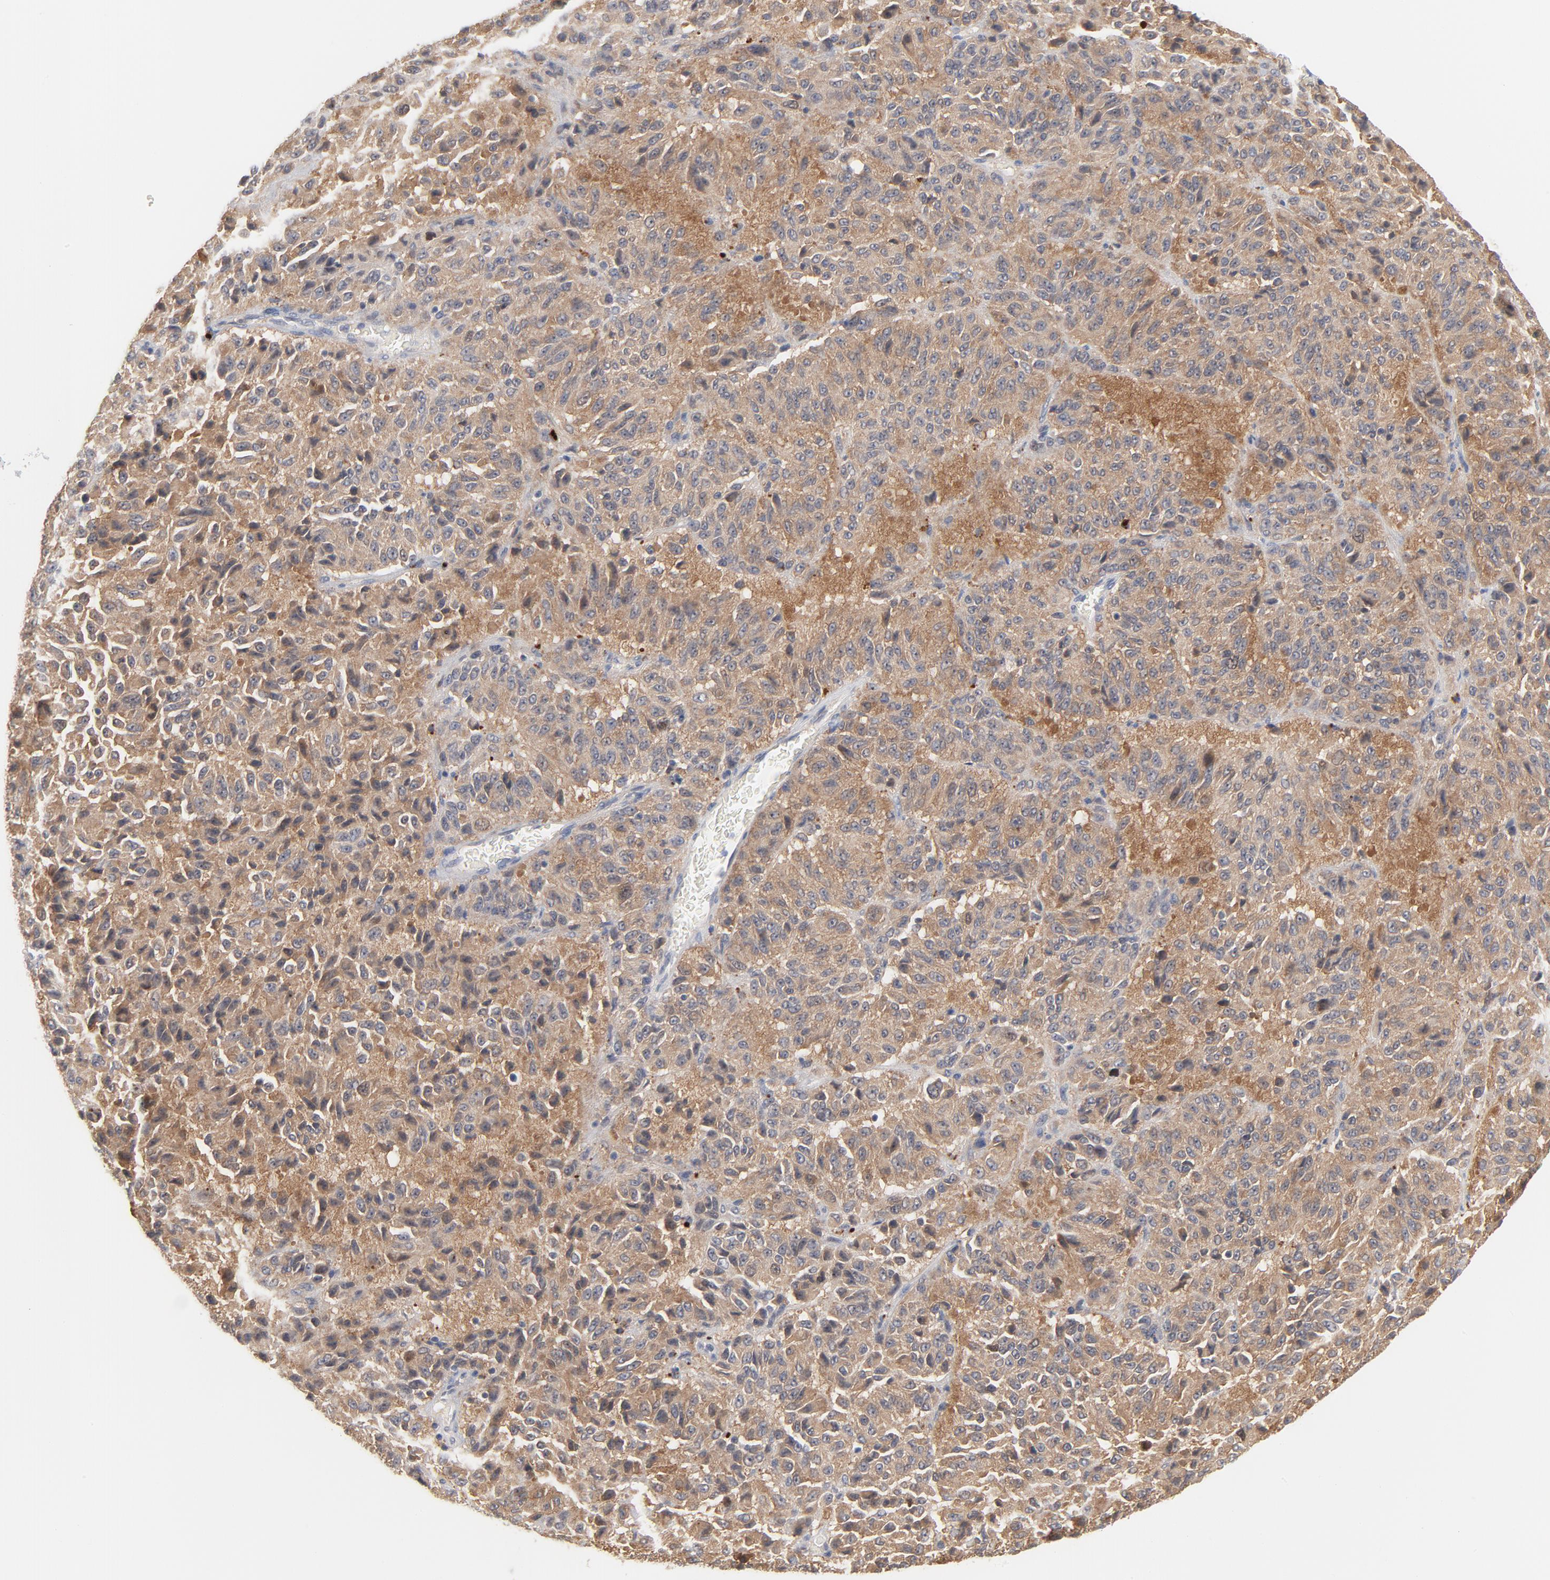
{"staining": {"intensity": "moderate", "quantity": ">75%", "location": "cytoplasmic/membranous"}, "tissue": "melanoma", "cell_type": "Tumor cells", "image_type": "cancer", "snomed": [{"axis": "morphology", "description": "Malignant melanoma, Metastatic site"}, {"axis": "topography", "description": "Lung"}], "caption": "Immunohistochemical staining of malignant melanoma (metastatic site) displays medium levels of moderate cytoplasmic/membranous protein staining in approximately >75% of tumor cells.", "gene": "UBL4A", "patient": {"sex": "male", "age": 64}}